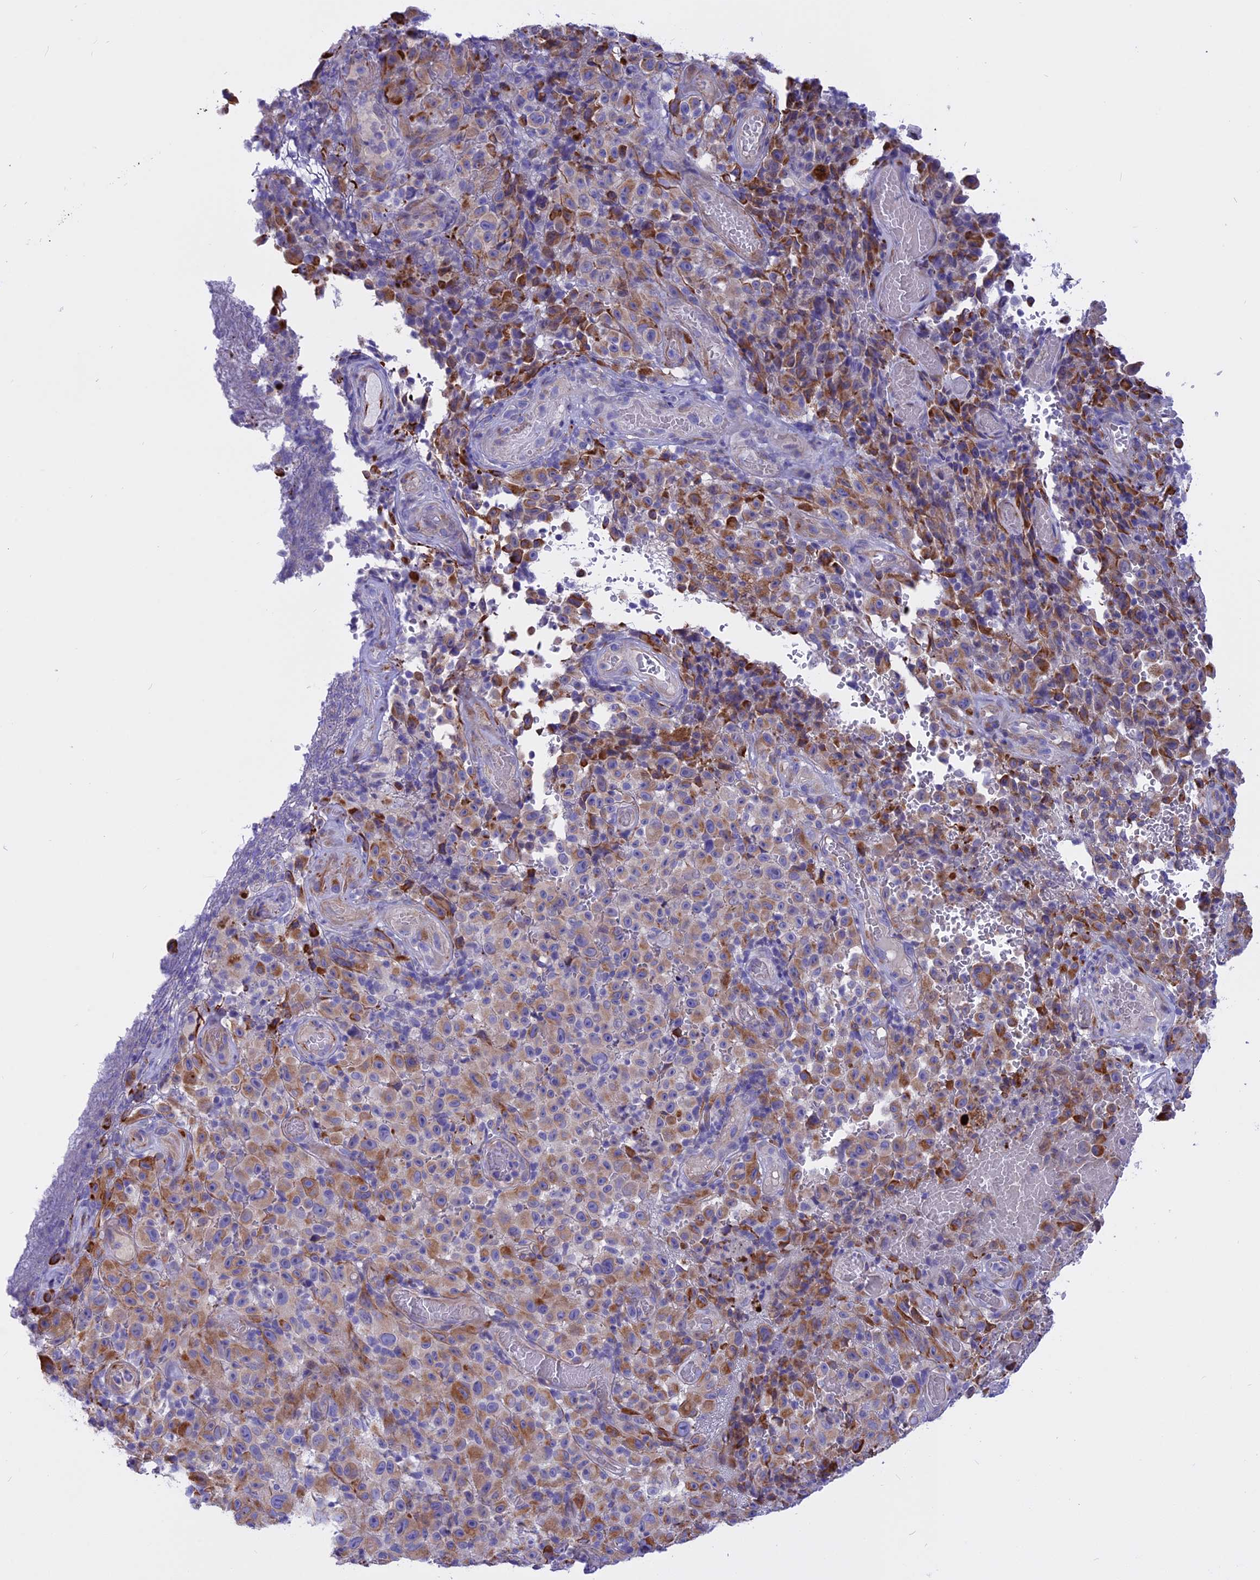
{"staining": {"intensity": "weak", "quantity": "25%-75%", "location": "cytoplasmic/membranous"}, "tissue": "melanoma", "cell_type": "Tumor cells", "image_type": "cancer", "snomed": [{"axis": "morphology", "description": "Malignant melanoma, NOS"}, {"axis": "topography", "description": "Skin"}], "caption": "Human malignant melanoma stained with a brown dye displays weak cytoplasmic/membranous positive positivity in about 25%-75% of tumor cells.", "gene": "TMEM138", "patient": {"sex": "female", "age": 82}}